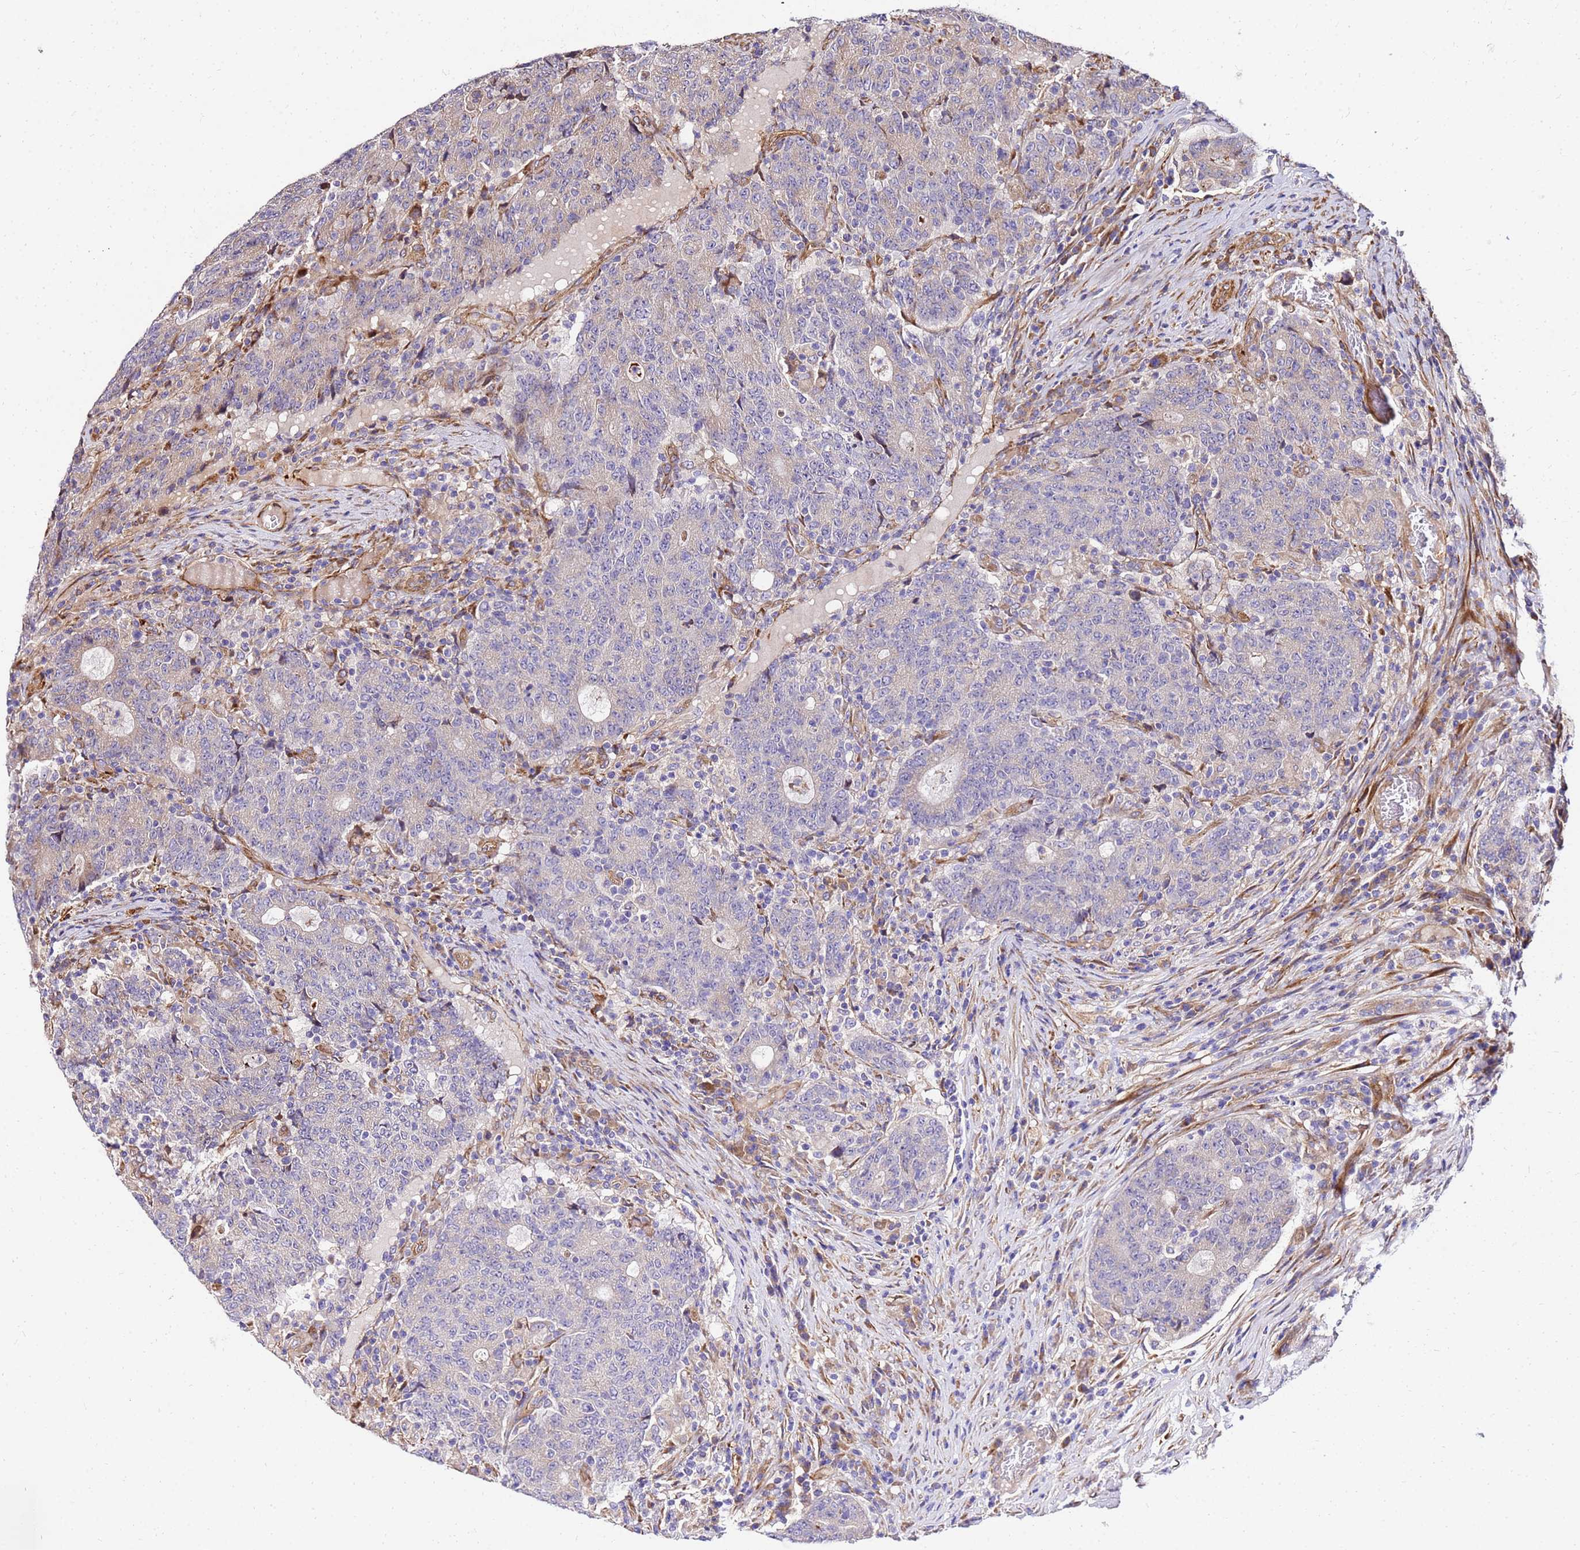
{"staining": {"intensity": "weak", "quantity": "<25%", "location": "cytoplasmic/membranous"}, "tissue": "colorectal cancer", "cell_type": "Tumor cells", "image_type": "cancer", "snomed": [{"axis": "morphology", "description": "Adenocarcinoma, NOS"}, {"axis": "topography", "description": "Colon"}], "caption": "Human adenocarcinoma (colorectal) stained for a protein using IHC reveals no staining in tumor cells.", "gene": "WWC2", "patient": {"sex": "female", "age": 75}}